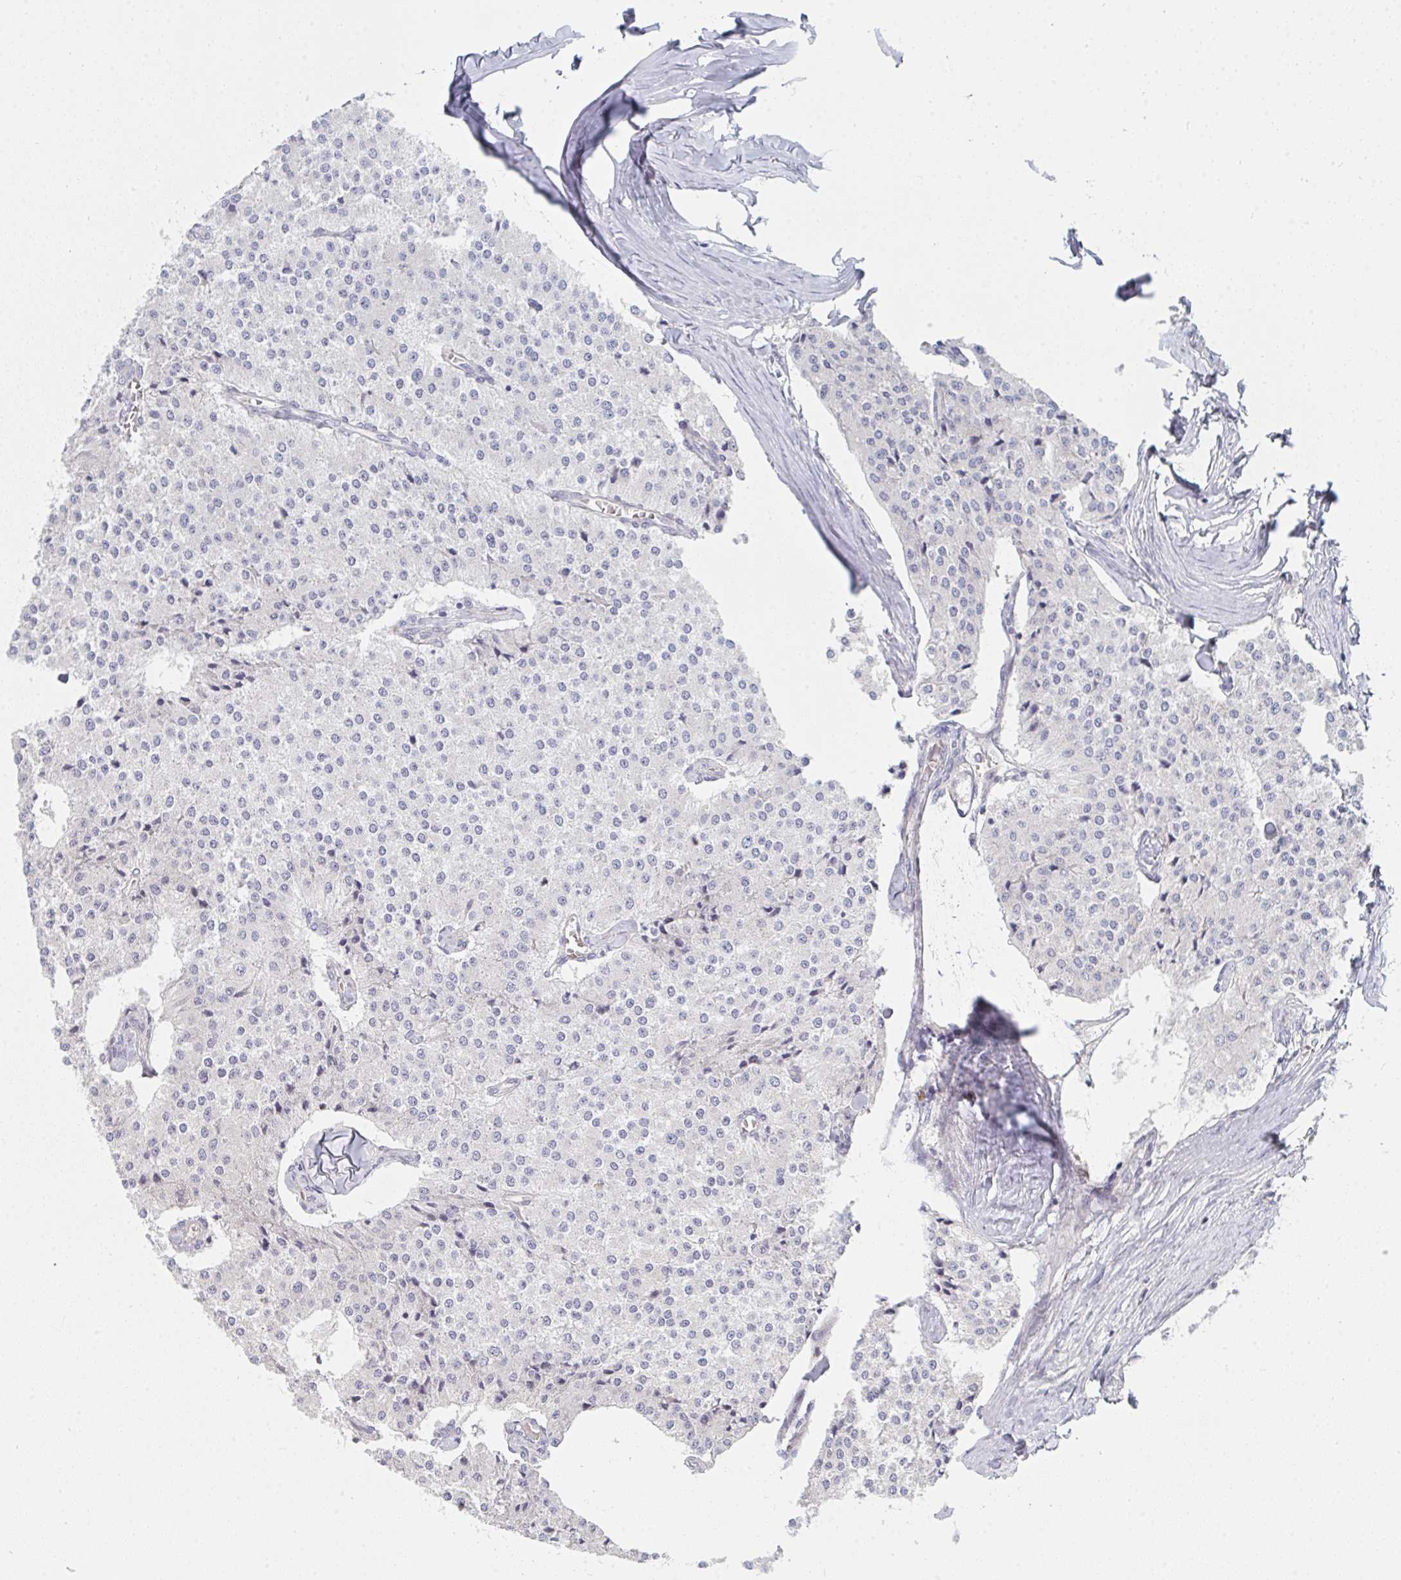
{"staining": {"intensity": "negative", "quantity": "none", "location": "none"}, "tissue": "carcinoid", "cell_type": "Tumor cells", "image_type": "cancer", "snomed": [{"axis": "morphology", "description": "Carcinoid, malignant, NOS"}, {"axis": "topography", "description": "Colon"}], "caption": "The immunohistochemistry histopathology image has no significant staining in tumor cells of malignant carcinoid tissue. Nuclei are stained in blue.", "gene": "TNFSF4", "patient": {"sex": "female", "age": 52}}